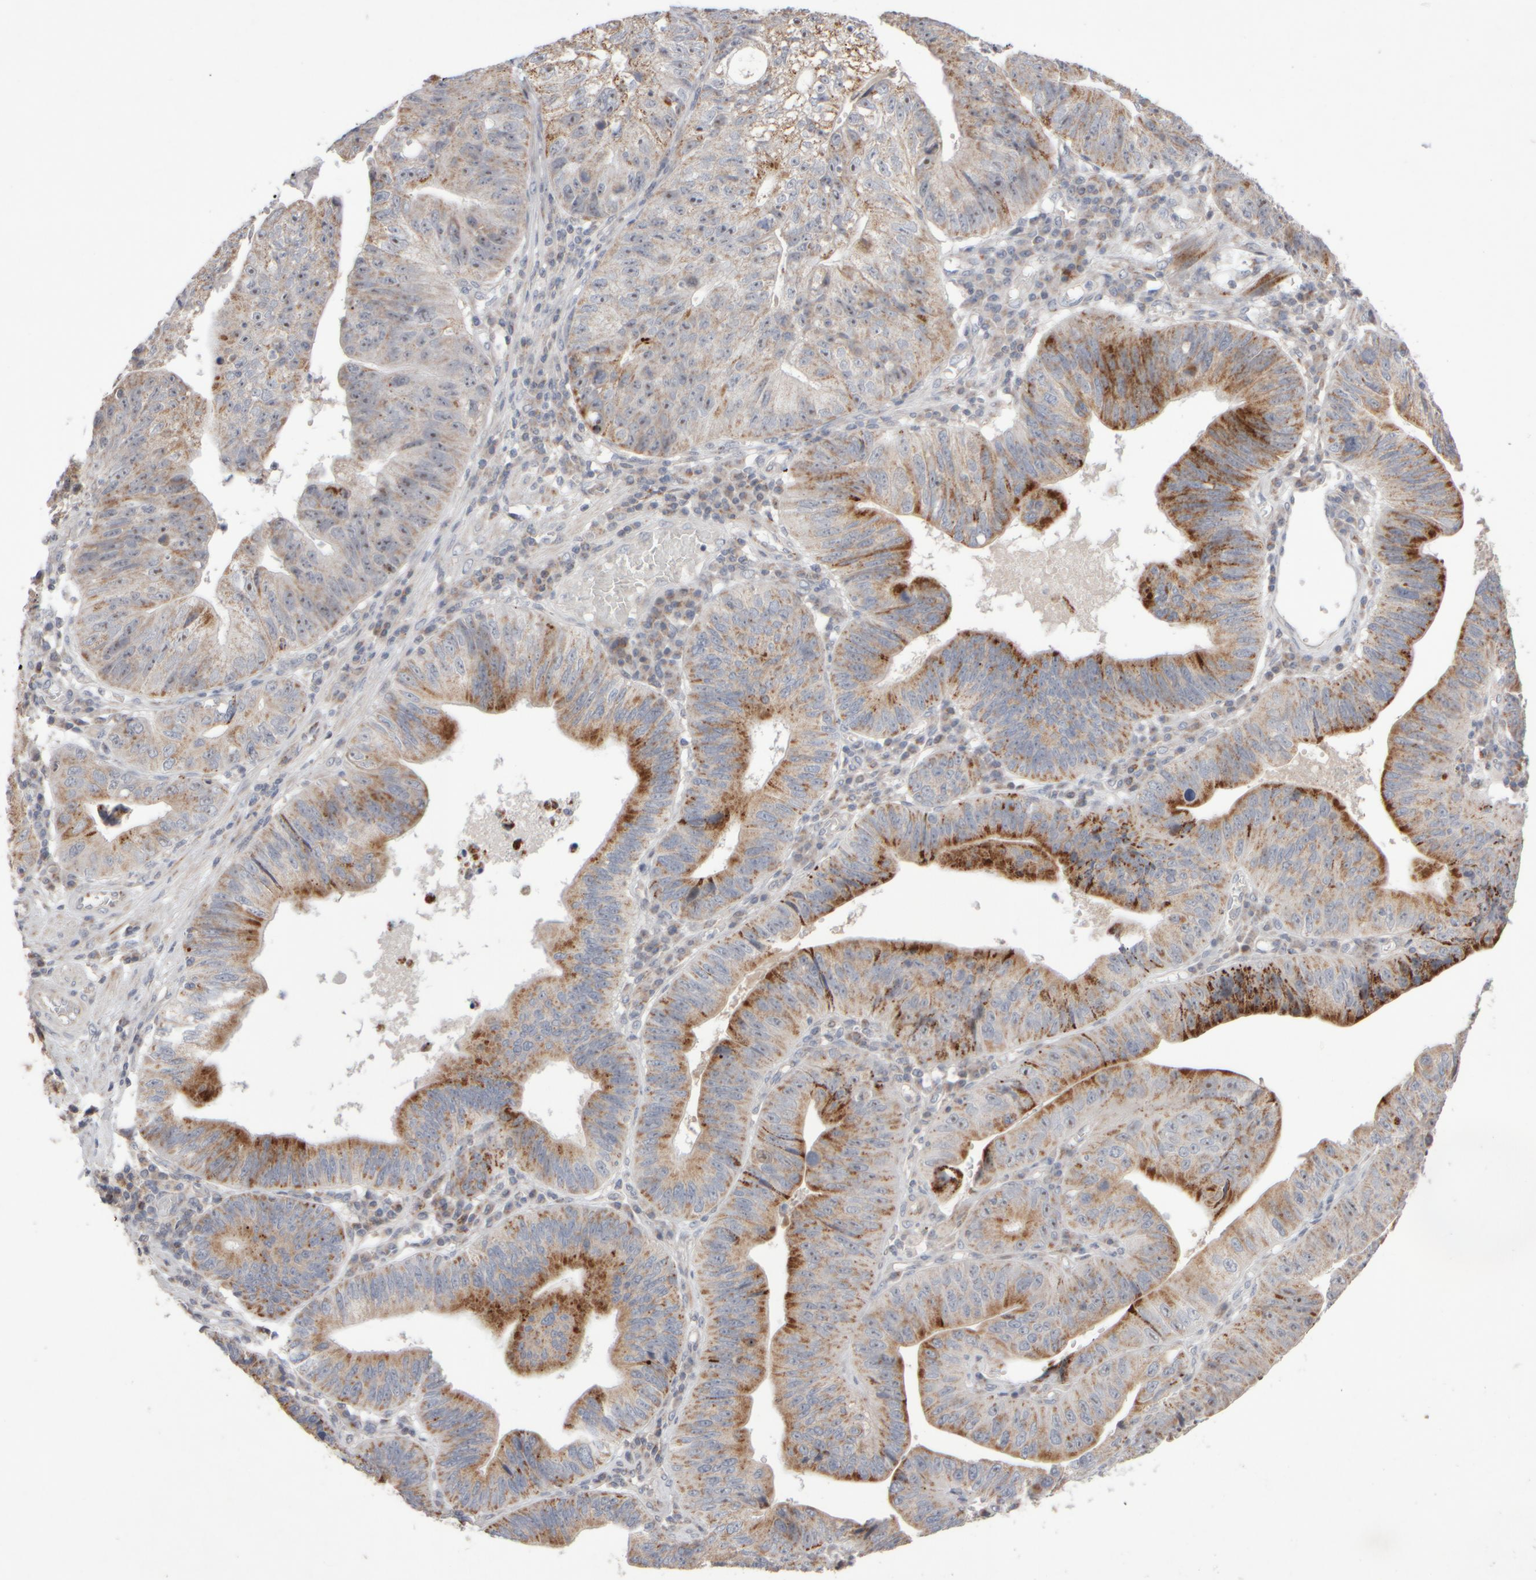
{"staining": {"intensity": "moderate", "quantity": ">75%", "location": "cytoplasmic/membranous"}, "tissue": "stomach cancer", "cell_type": "Tumor cells", "image_type": "cancer", "snomed": [{"axis": "morphology", "description": "Adenocarcinoma, NOS"}, {"axis": "topography", "description": "Stomach"}], "caption": "The image shows immunohistochemical staining of stomach cancer. There is moderate cytoplasmic/membranous expression is identified in approximately >75% of tumor cells.", "gene": "CHADL", "patient": {"sex": "male", "age": 59}}